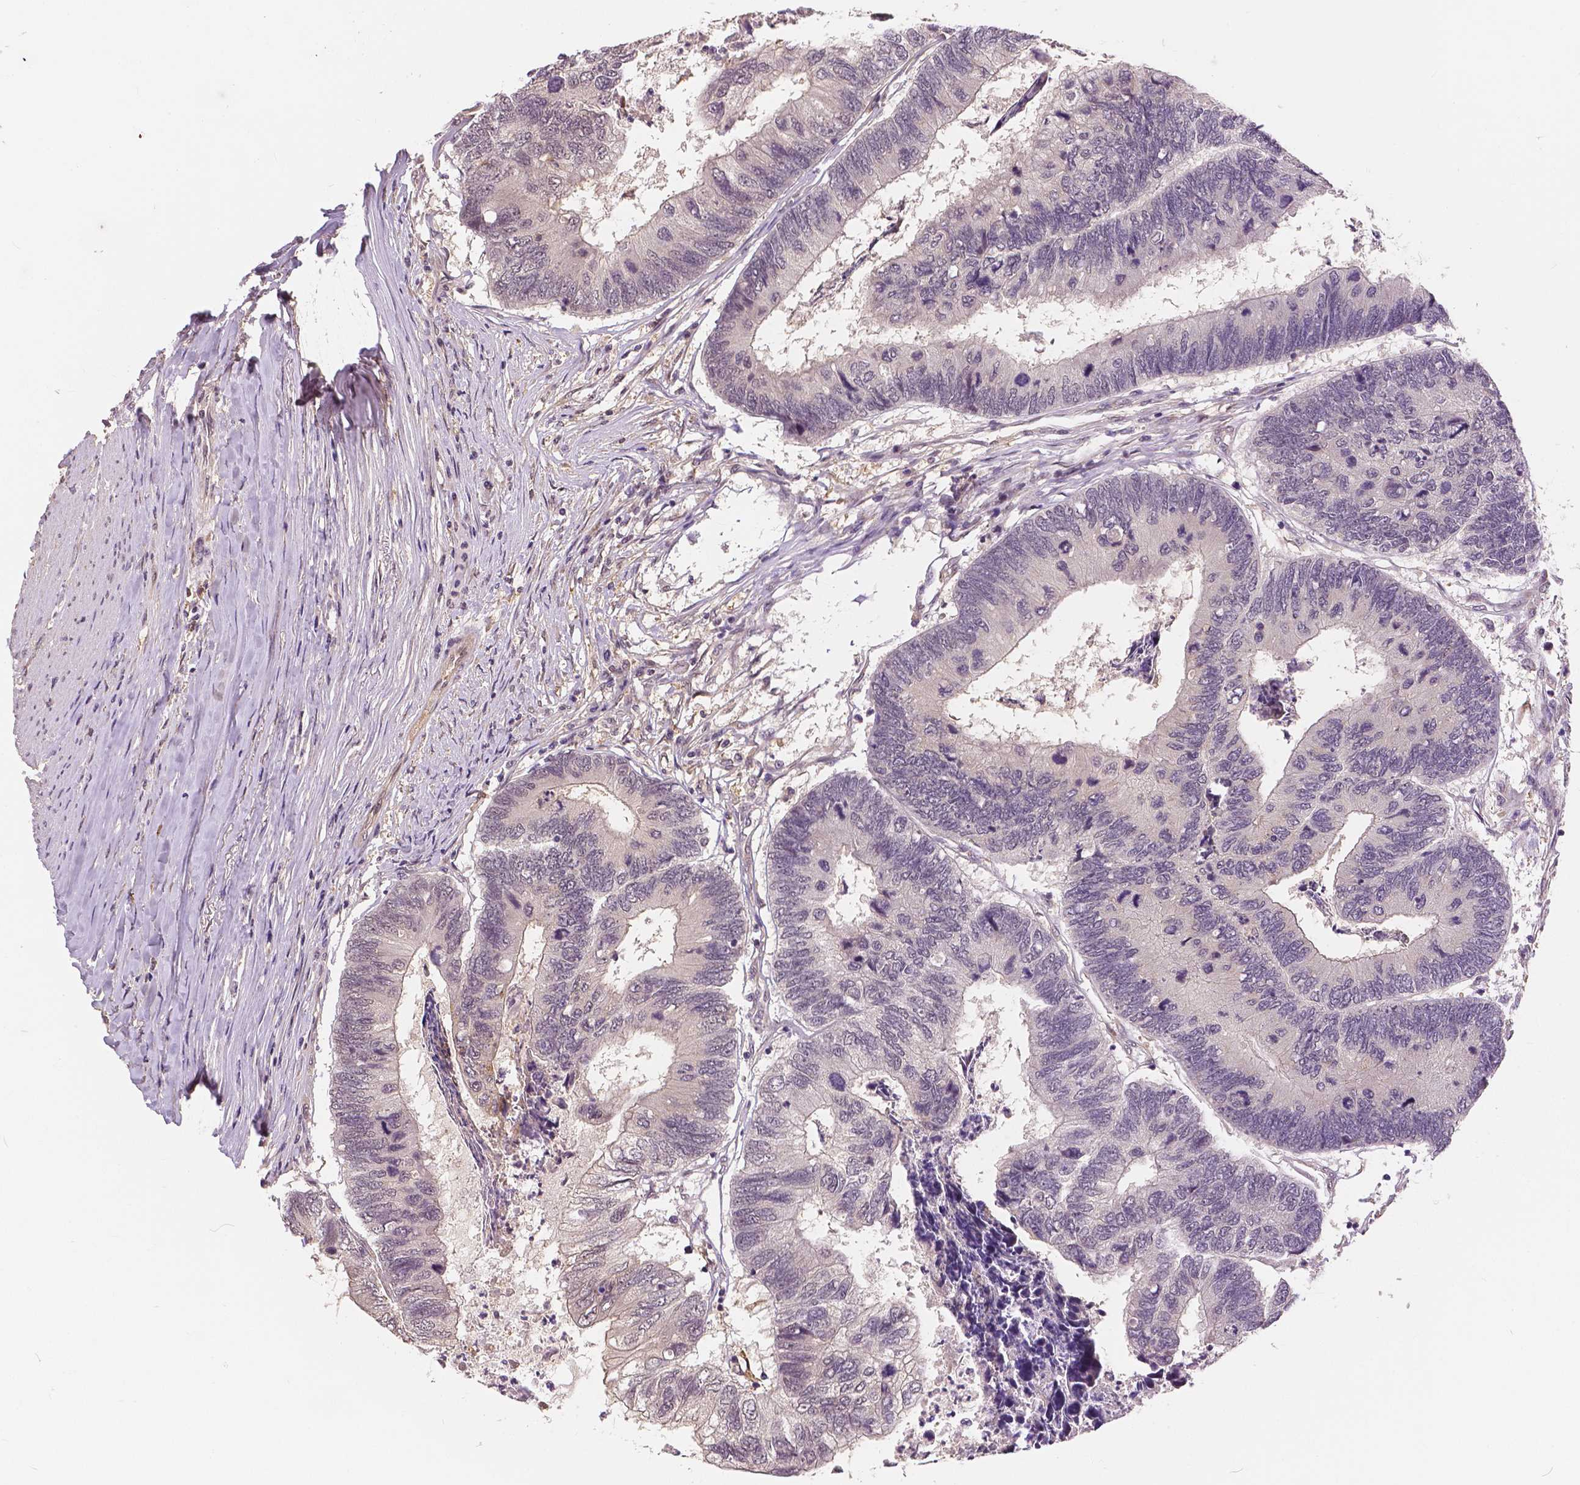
{"staining": {"intensity": "weak", "quantity": "<25%", "location": "cytoplasmic/membranous"}, "tissue": "colorectal cancer", "cell_type": "Tumor cells", "image_type": "cancer", "snomed": [{"axis": "morphology", "description": "Adenocarcinoma, NOS"}, {"axis": "topography", "description": "Colon"}], "caption": "This is a photomicrograph of immunohistochemistry (IHC) staining of colorectal adenocarcinoma, which shows no staining in tumor cells.", "gene": "MAP1LC3B", "patient": {"sex": "female", "age": 67}}